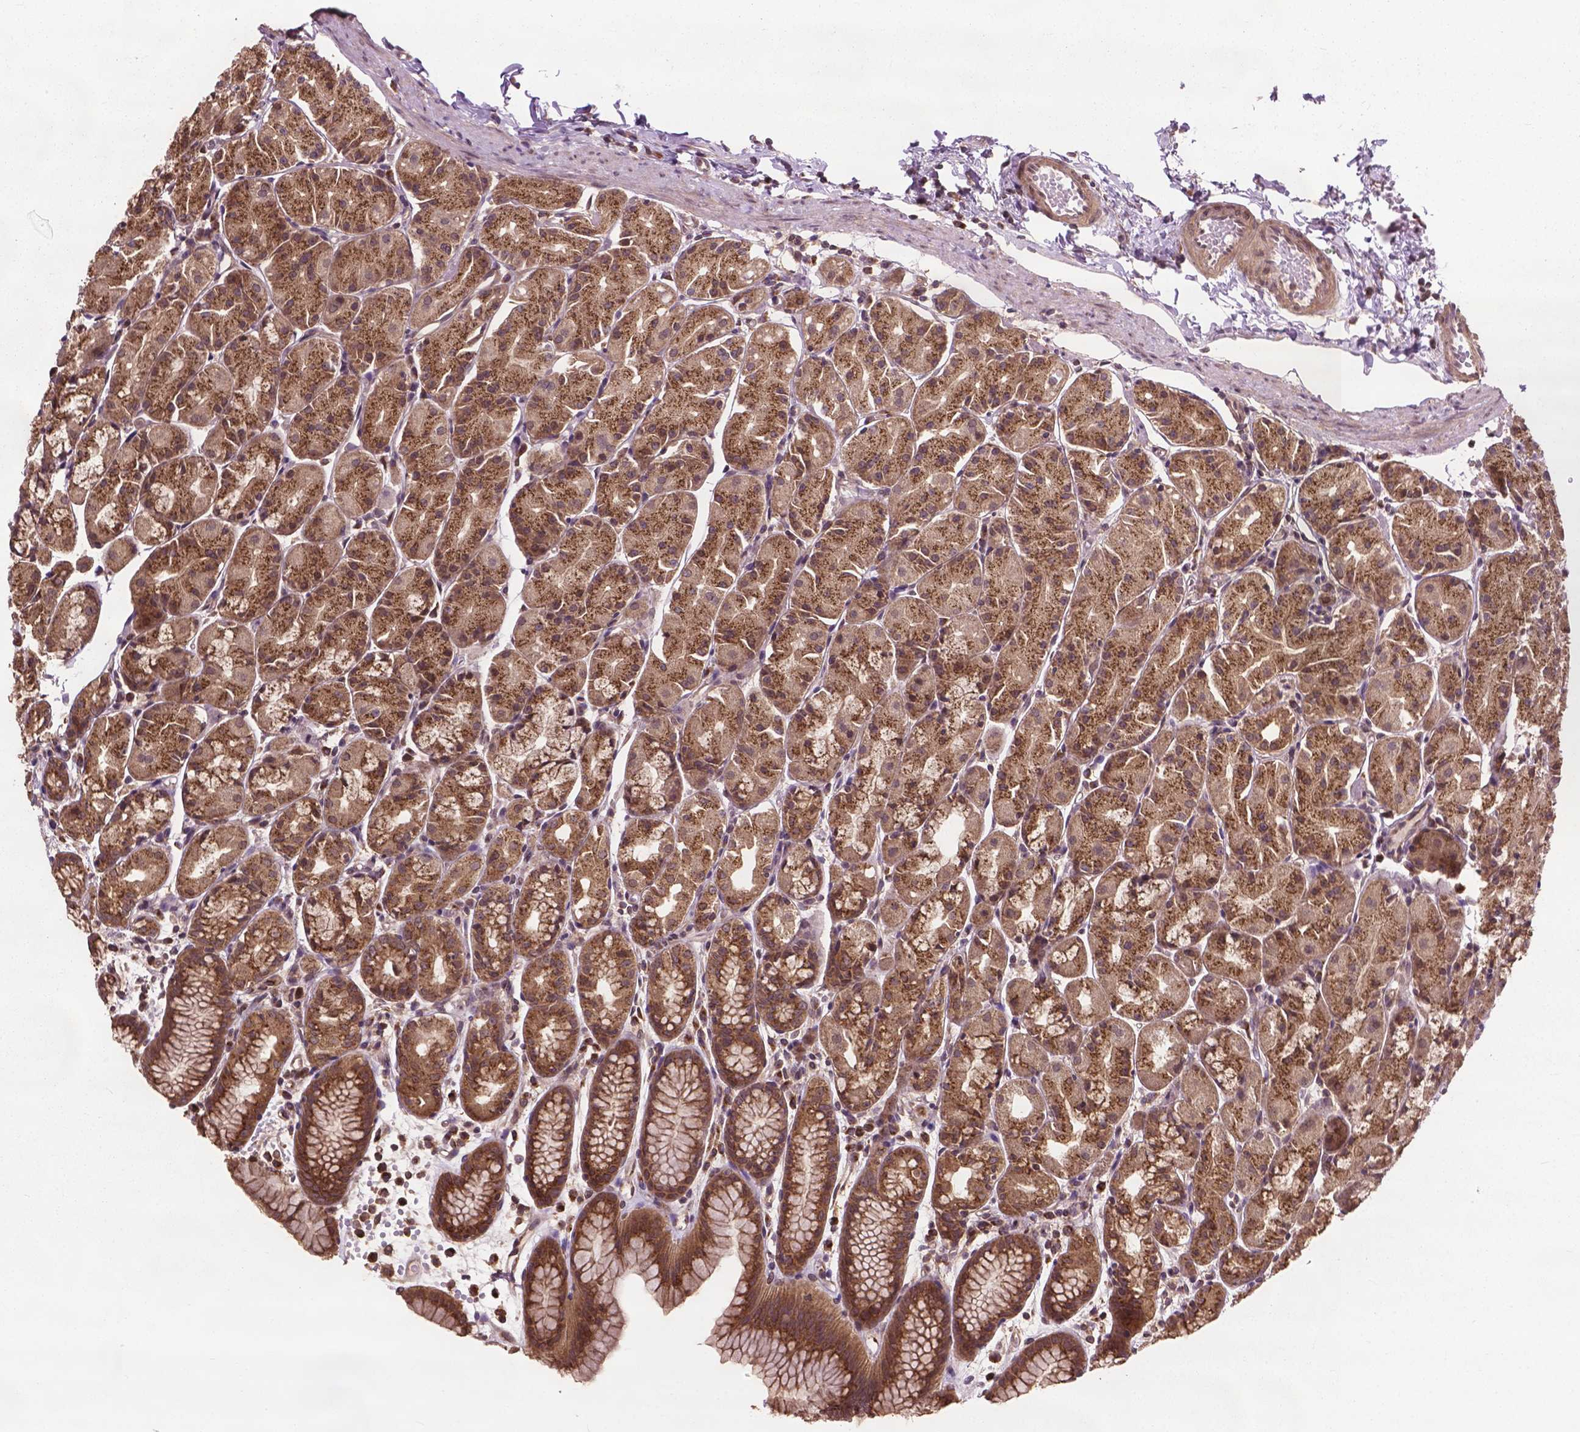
{"staining": {"intensity": "moderate", "quantity": ">75%", "location": "cytoplasmic/membranous"}, "tissue": "stomach", "cell_type": "Glandular cells", "image_type": "normal", "snomed": [{"axis": "morphology", "description": "Normal tissue, NOS"}, {"axis": "topography", "description": "Stomach, upper"}], "caption": "Normal stomach was stained to show a protein in brown. There is medium levels of moderate cytoplasmic/membranous expression in approximately >75% of glandular cells. The staining is performed using DAB (3,3'-diaminobenzidine) brown chromogen to label protein expression. The nuclei are counter-stained blue using hematoxylin.", "gene": "PPP1CB", "patient": {"sex": "male", "age": 47}}